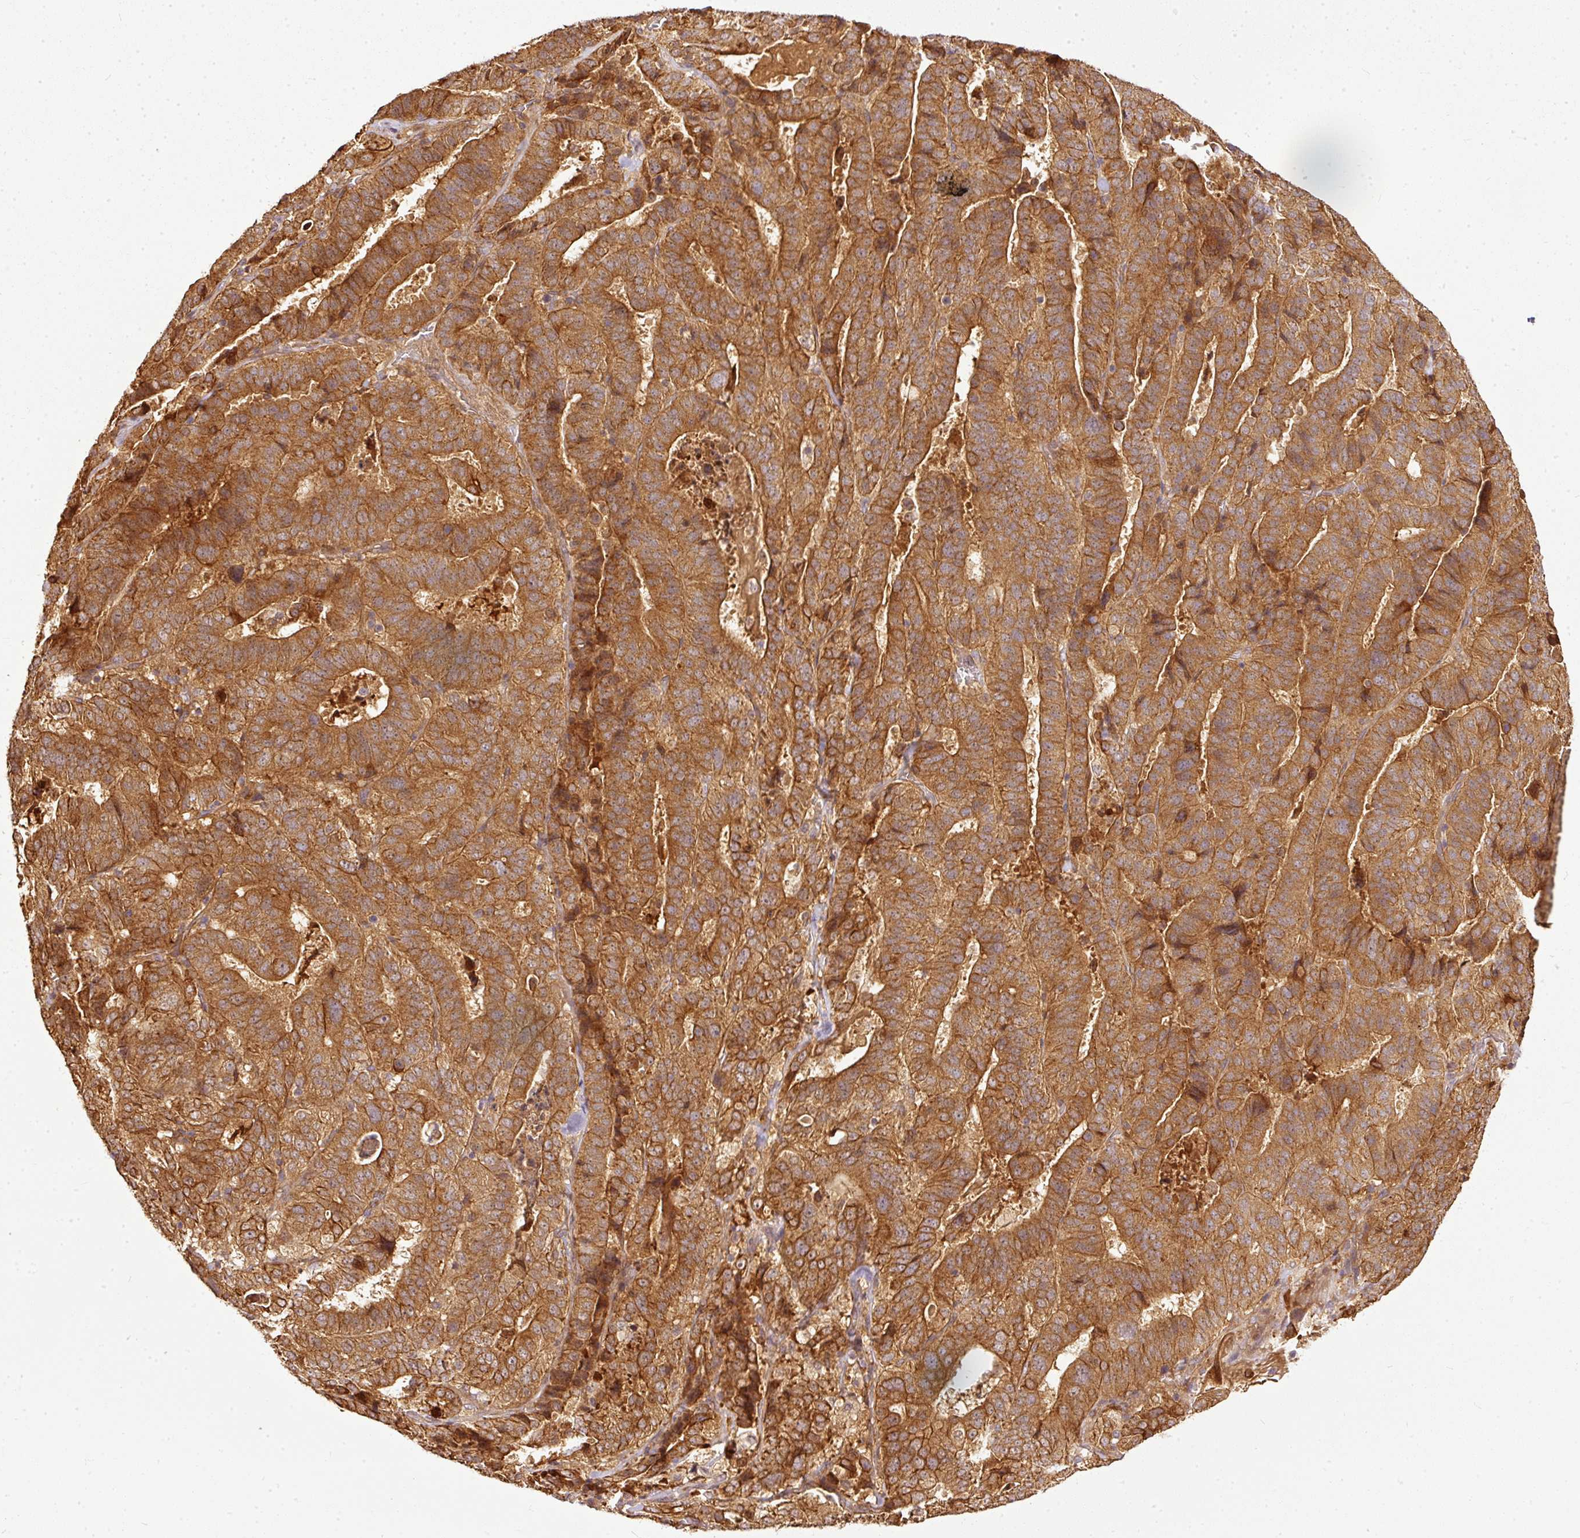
{"staining": {"intensity": "strong", "quantity": ">75%", "location": "cytoplasmic/membranous"}, "tissue": "stomach cancer", "cell_type": "Tumor cells", "image_type": "cancer", "snomed": [{"axis": "morphology", "description": "Adenocarcinoma, NOS"}, {"axis": "topography", "description": "Stomach"}], "caption": "Strong cytoplasmic/membranous expression for a protein is seen in approximately >75% of tumor cells of stomach cancer (adenocarcinoma) using immunohistochemistry (IHC).", "gene": "MIF4GD", "patient": {"sex": "male", "age": 48}}